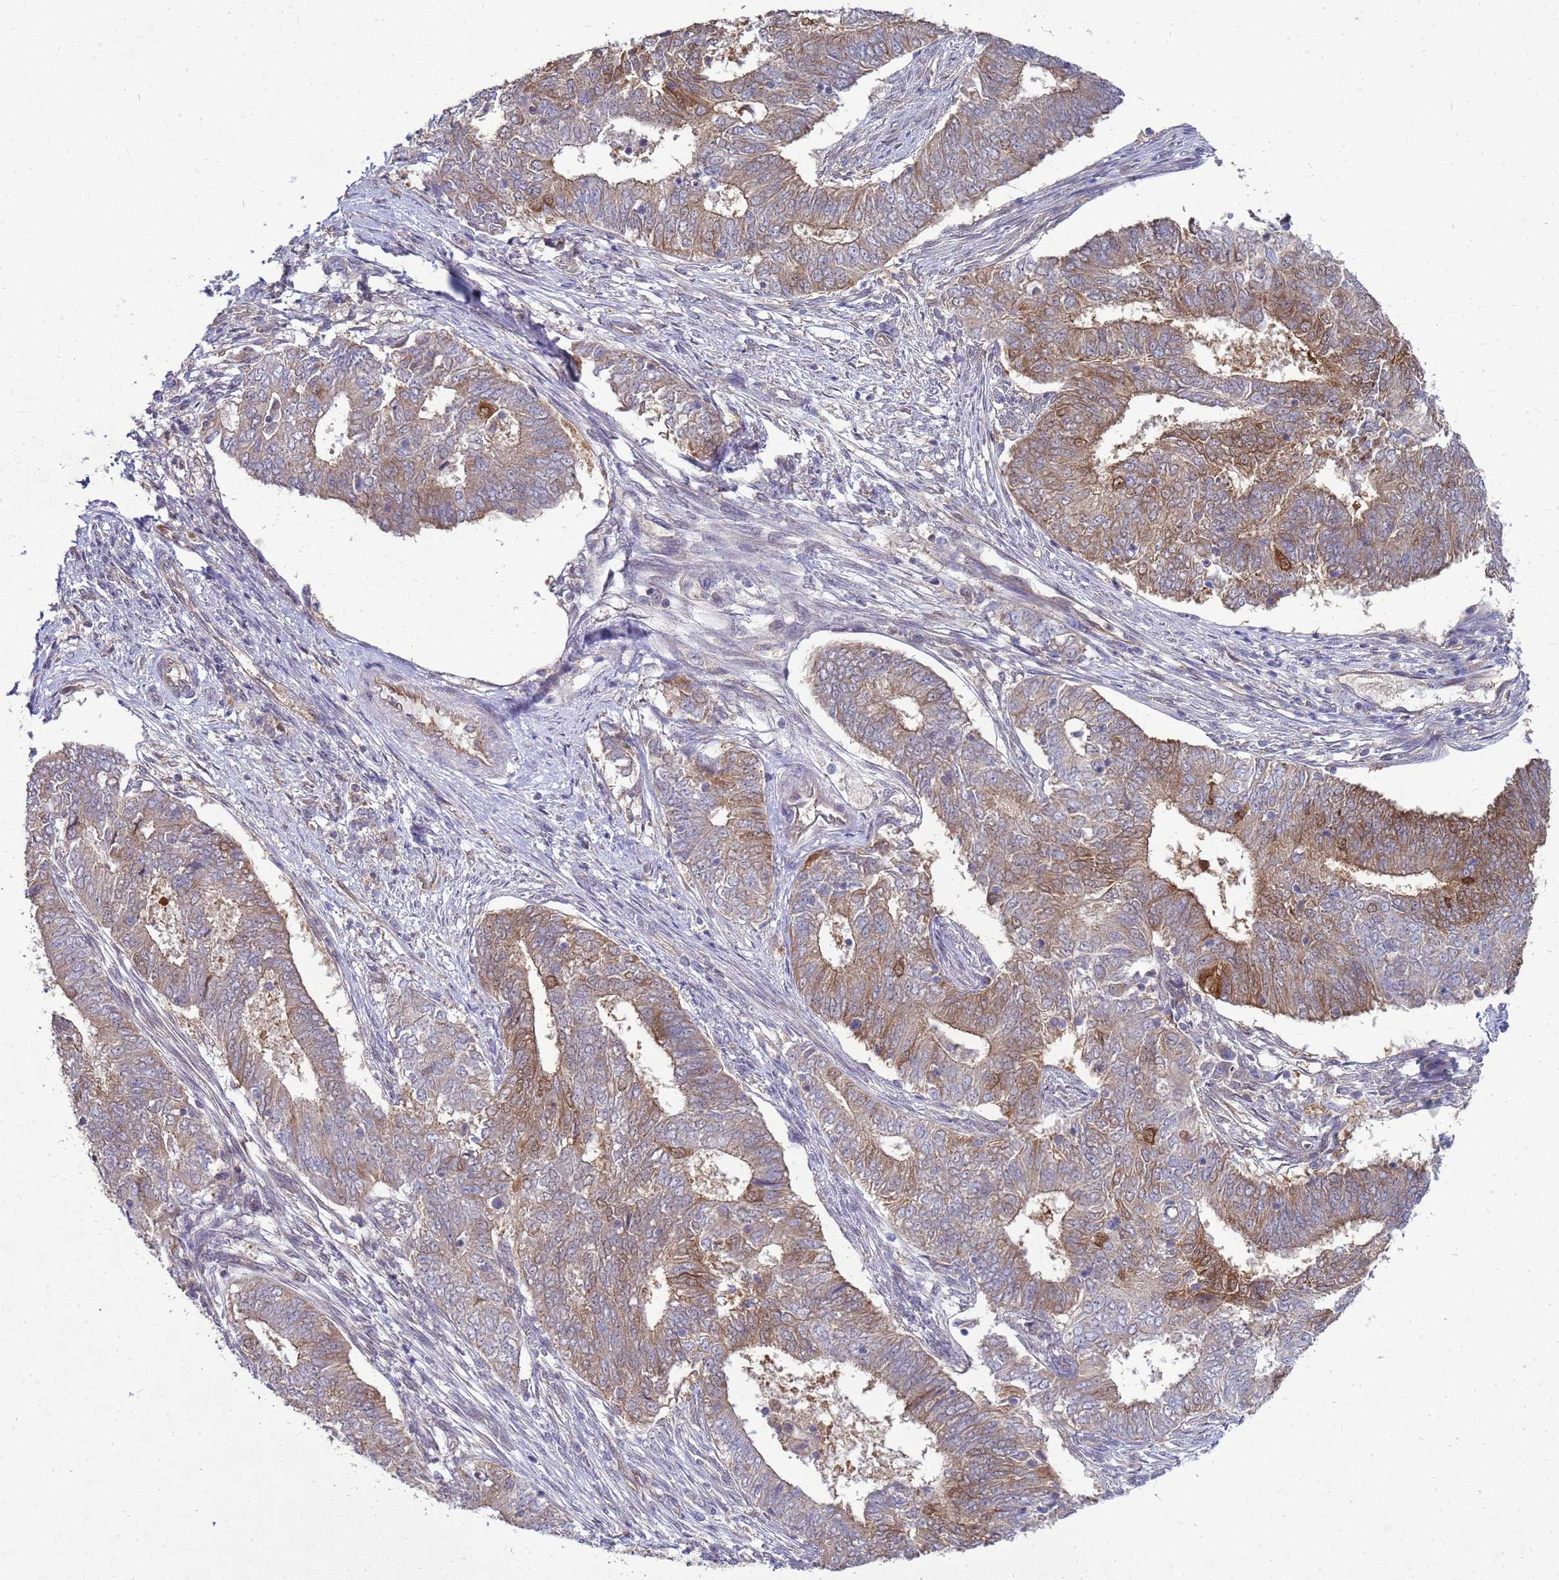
{"staining": {"intensity": "moderate", "quantity": "<25%", "location": "cytoplasmic/membranous,nuclear"}, "tissue": "endometrial cancer", "cell_type": "Tumor cells", "image_type": "cancer", "snomed": [{"axis": "morphology", "description": "Adenocarcinoma, NOS"}, {"axis": "topography", "description": "Endometrium"}], "caption": "An image of human endometrial cancer stained for a protein exhibits moderate cytoplasmic/membranous and nuclear brown staining in tumor cells.", "gene": "EIF4EBP3", "patient": {"sex": "female", "age": 62}}